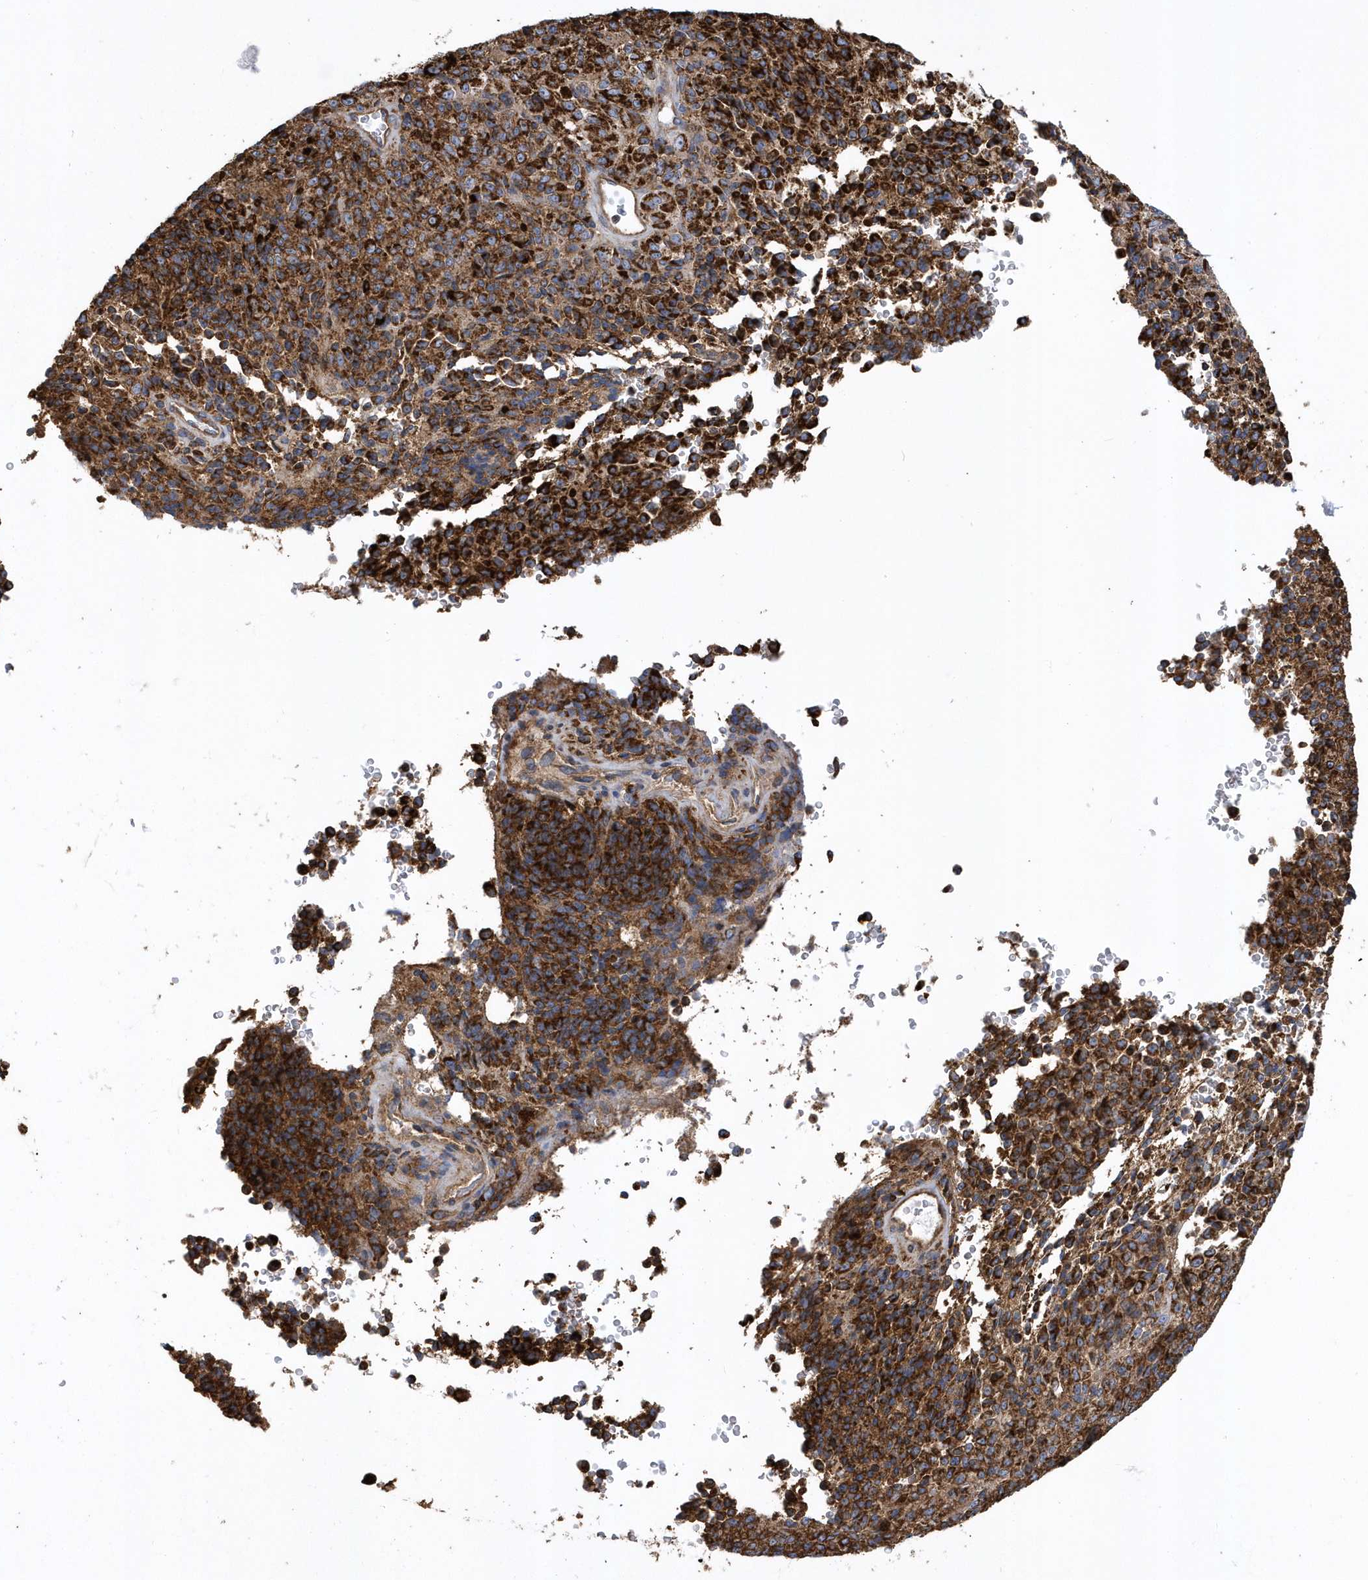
{"staining": {"intensity": "strong", "quantity": ">75%", "location": "cytoplasmic/membranous"}, "tissue": "melanoma", "cell_type": "Tumor cells", "image_type": "cancer", "snomed": [{"axis": "morphology", "description": "Malignant melanoma, Metastatic site"}, {"axis": "topography", "description": "Brain"}], "caption": "Immunohistochemistry image of human melanoma stained for a protein (brown), which shows high levels of strong cytoplasmic/membranous expression in approximately >75% of tumor cells.", "gene": "TRAIP", "patient": {"sex": "female", "age": 56}}